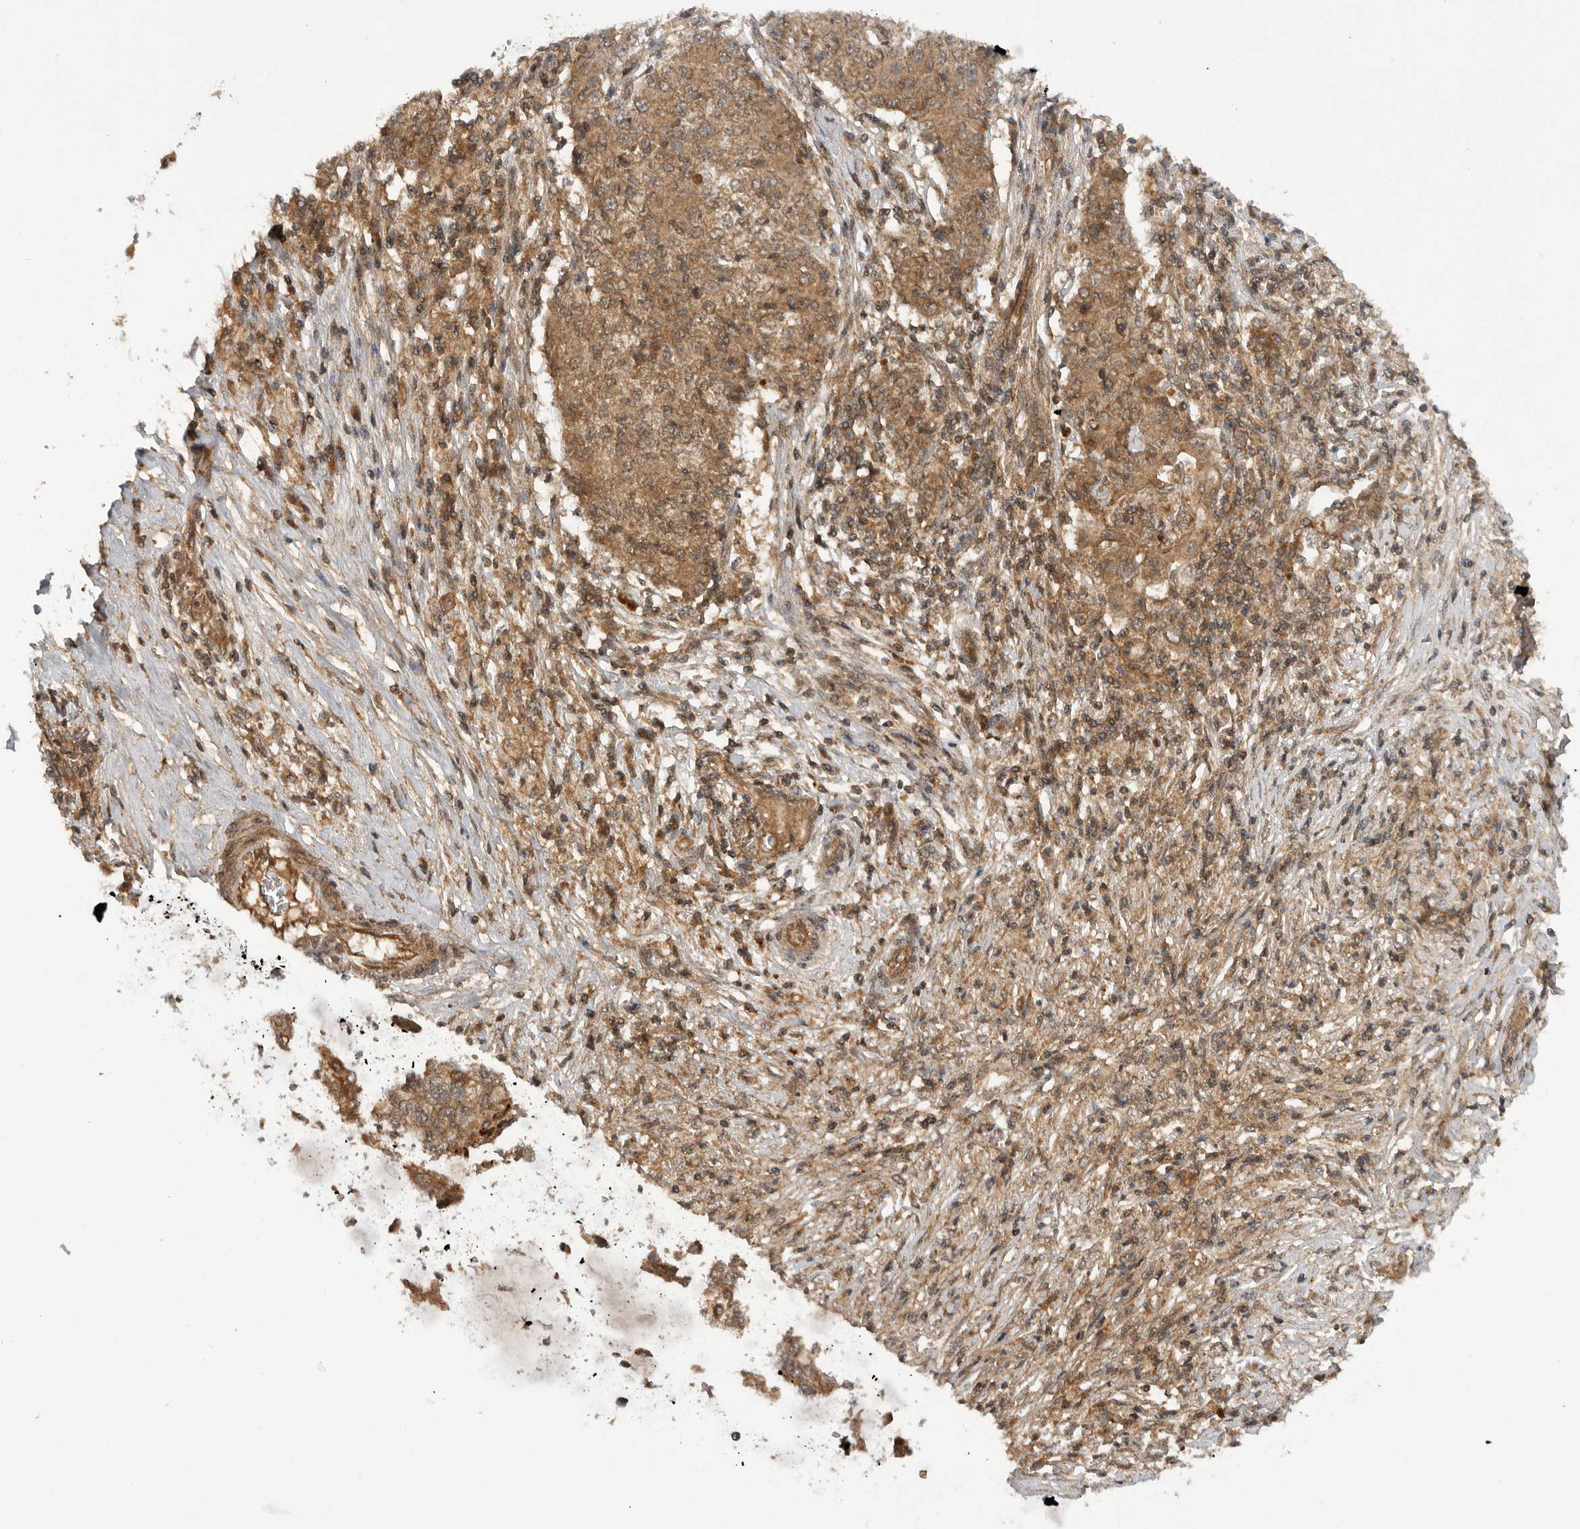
{"staining": {"intensity": "moderate", "quantity": ">75%", "location": "cytoplasmic/membranous"}, "tissue": "ovarian cancer", "cell_type": "Tumor cells", "image_type": "cancer", "snomed": [{"axis": "morphology", "description": "Carcinoma, endometroid"}, {"axis": "topography", "description": "Ovary"}], "caption": "Tumor cells exhibit medium levels of moderate cytoplasmic/membranous staining in about >75% of cells in endometroid carcinoma (ovarian).", "gene": "PRDX4", "patient": {"sex": "female", "age": 51}}